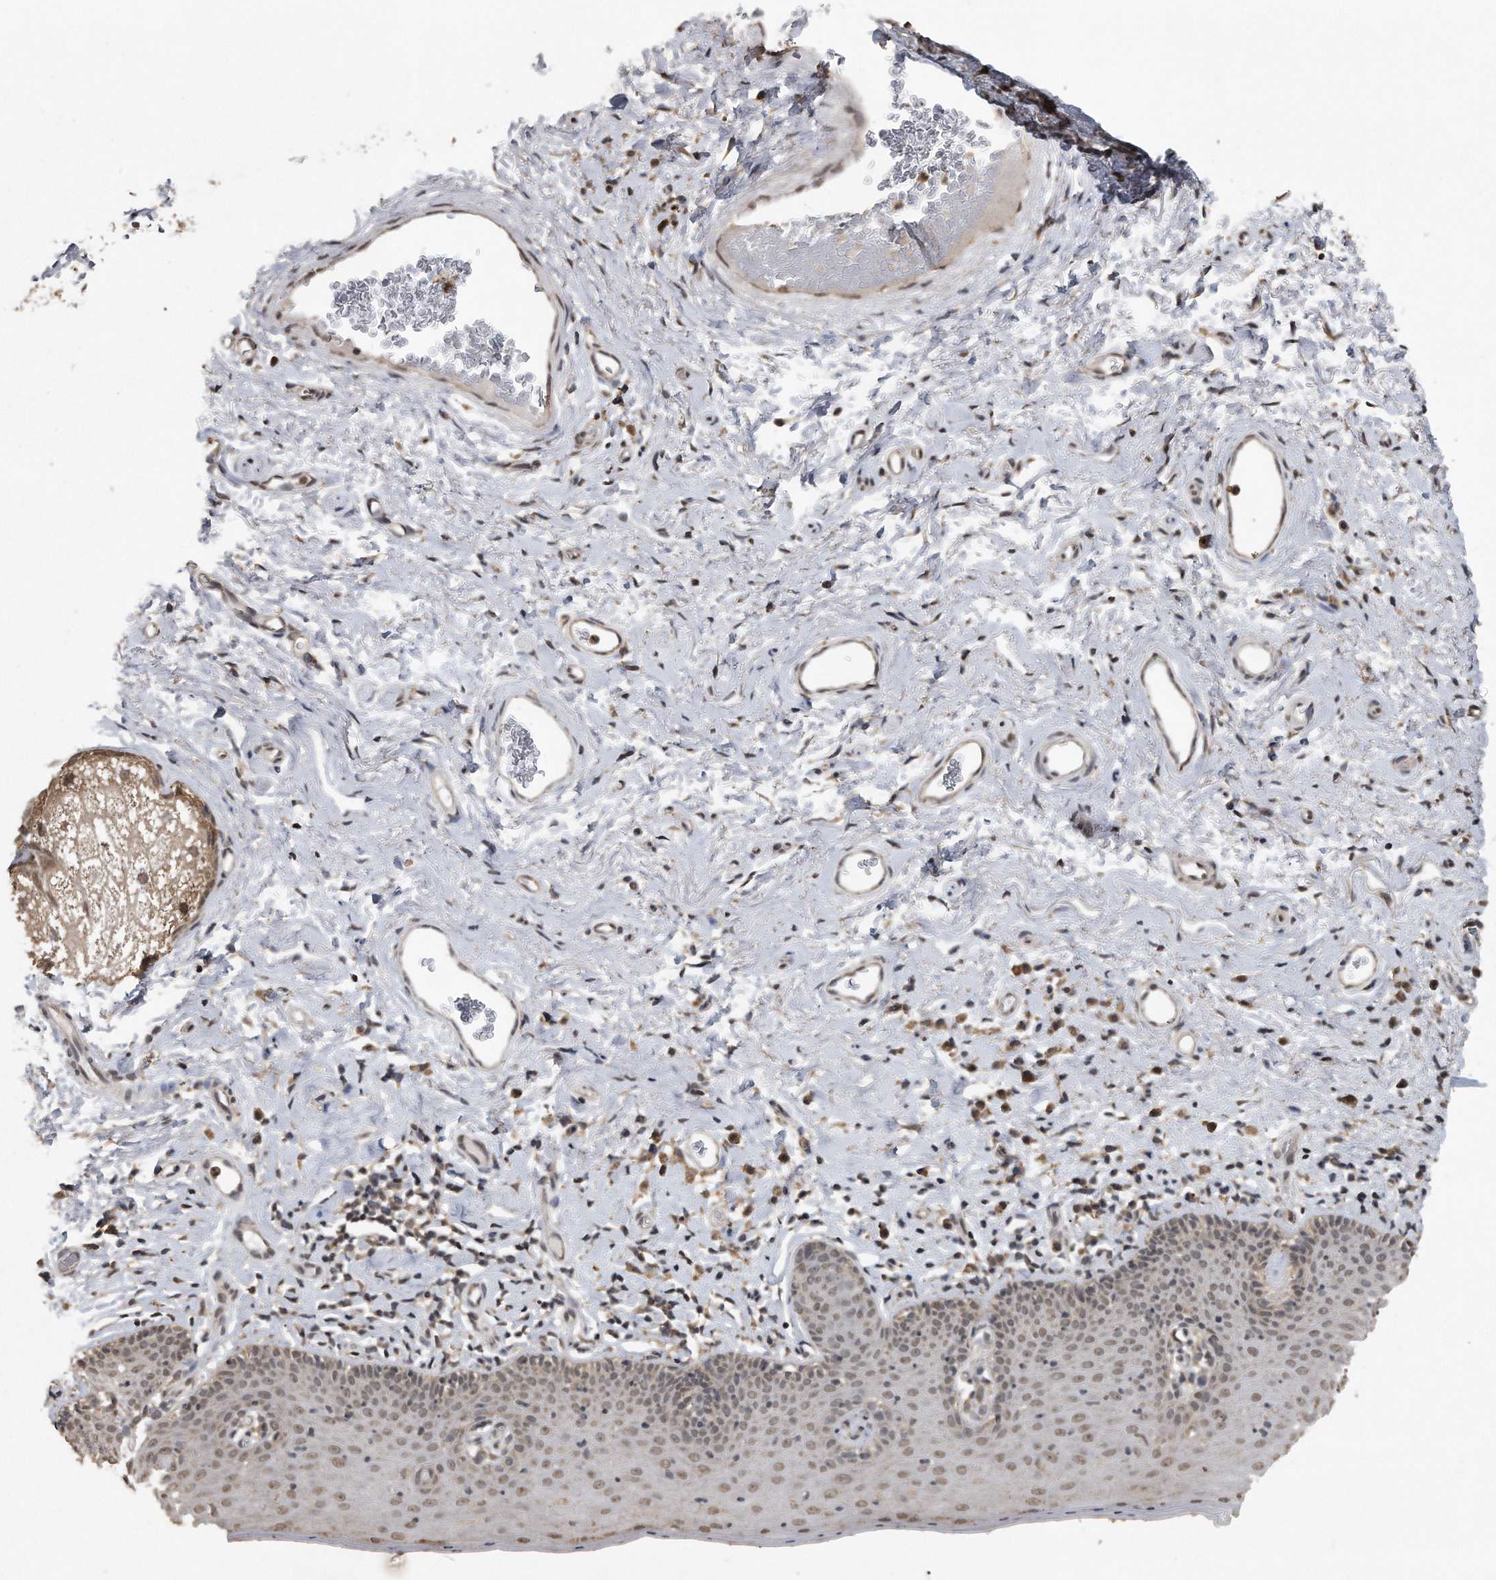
{"staining": {"intensity": "moderate", "quantity": ">75%", "location": "cytoplasmic/membranous,nuclear"}, "tissue": "skin", "cell_type": "Epidermal cells", "image_type": "normal", "snomed": [{"axis": "morphology", "description": "Normal tissue, NOS"}, {"axis": "topography", "description": "Vulva"}], "caption": "The immunohistochemical stain shows moderate cytoplasmic/membranous,nuclear expression in epidermal cells of benign skin. (DAB (3,3'-diaminobenzidine) IHC, brown staining for protein, blue staining for nuclei).", "gene": "CRYZL1", "patient": {"sex": "female", "age": 66}}